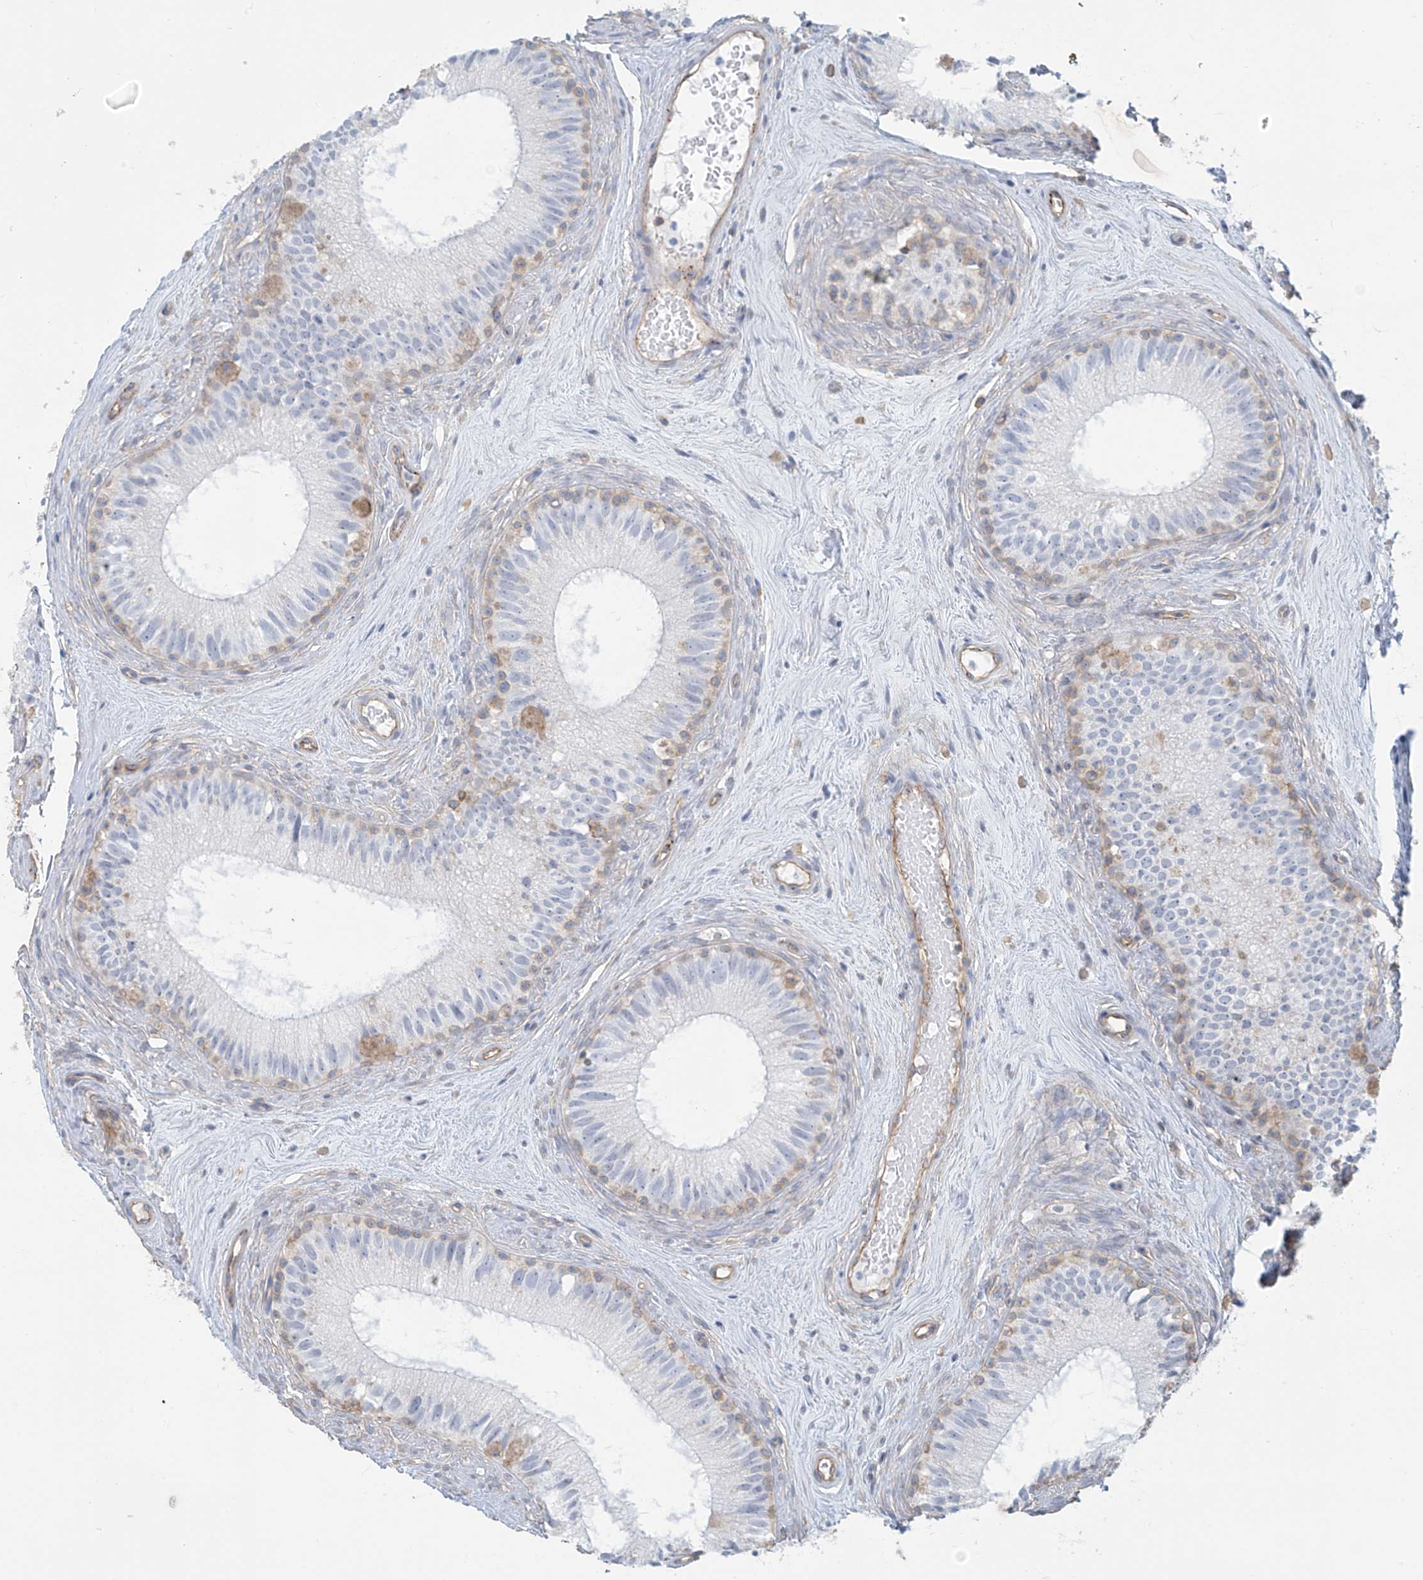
{"staining": {"intensity": "weak", "quantity": "<25%", "location": "cytoplasmic/membranous"}, "tissue": "epididymis", "cell_type": "Glandular cells", "image_type": "normal", "snomed": [{"axis": "morphology", "description": "Normal tissue, NOS"}, {"axis": "topography", "description": "Epididymis"}], "caption": "Human epididymis stained for a protein using IHC shows no expression in glandular cells.", "gene": "ZNF846", "patient": {"sex": "male", "age": 71}}